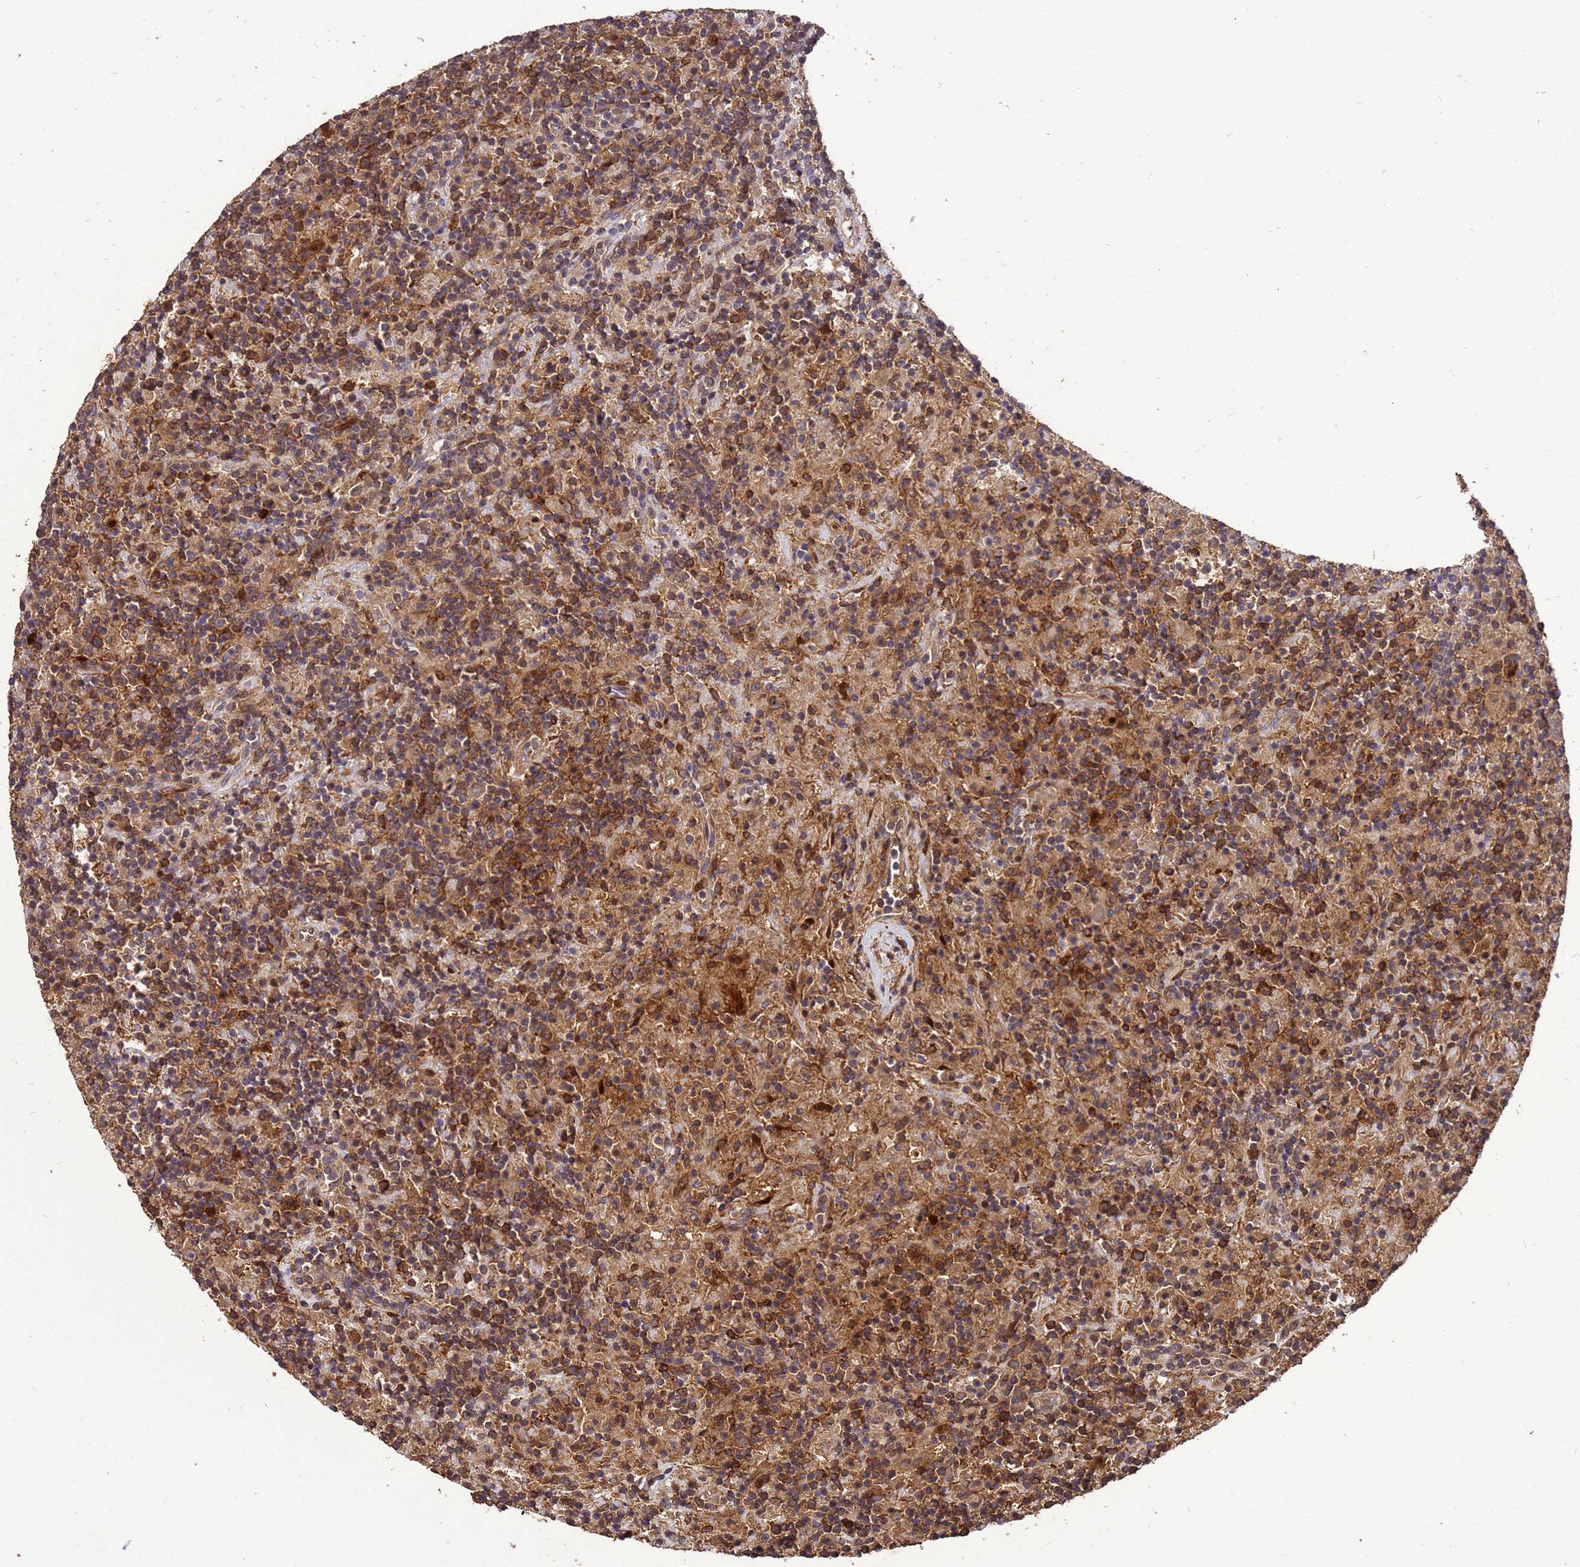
{"staining": {"intensity": "moderate", "quantity": ">75%", "location": "cytoplasmic/membranous"}, "tissue": "lymphoma", "cell_type": "Tumor cells", "image_type": "cancer", "snomed": [{"axis": "morphology", "description": "Hodgkin's disease, NOS"}, {"axis": "topography", "description": "Lymph node"}], "caption": "Immunohistochemistry (IHC) histopathology image of neoplastic tissue: human lymphoma stained using IHC shows medium levels of moderate protein expression localized specifically in the cytoplasmic/membranous of tumor cells, appearing as a cytoplasmic/membranous brown color.", "gene": "ZNF618", "patient": {"sex": "male", "age": 70}}